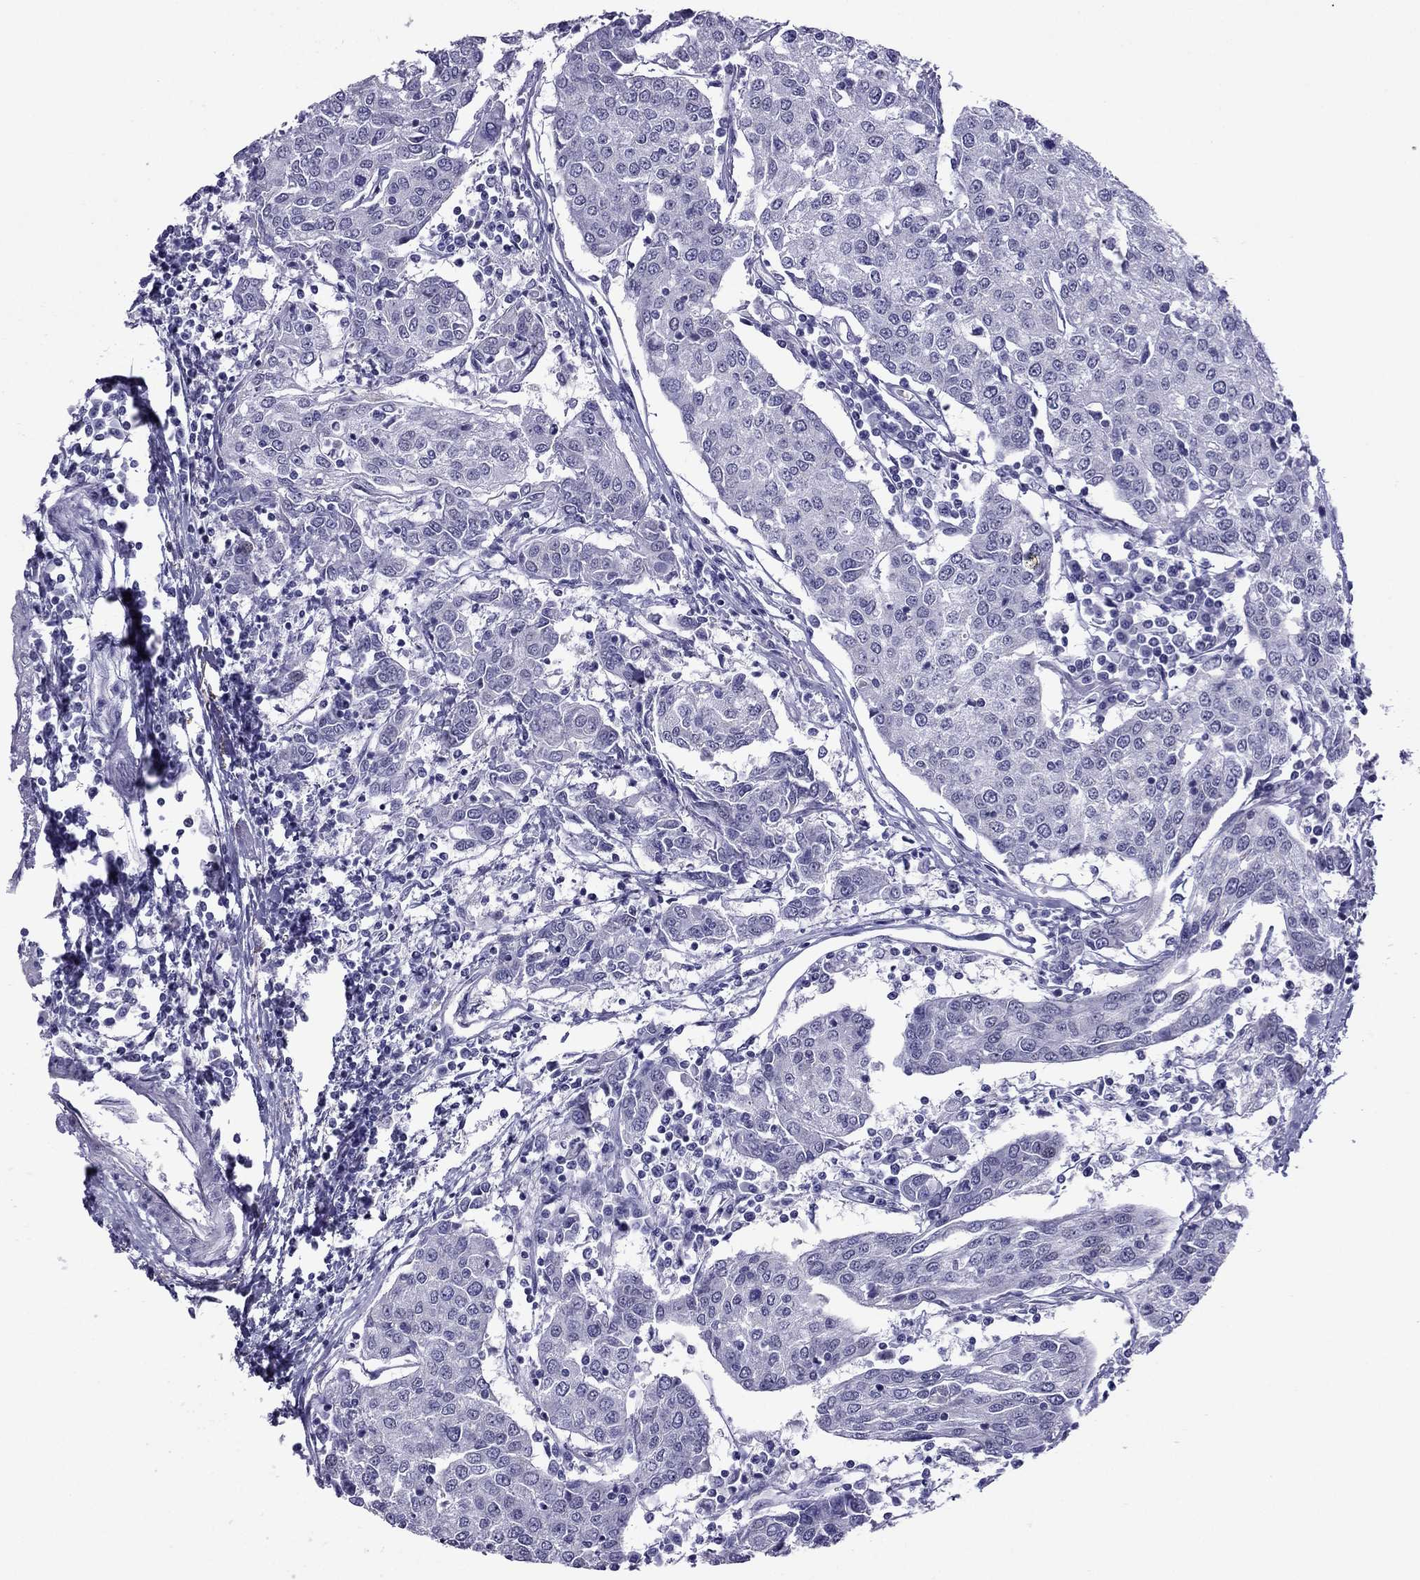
{"staining": {"intensity": "negative", "quantity": "none", "location": "none"}, "tissue": "urothelial cancer", "cell_type": "Tumor cells", "image_type": "cancer", "snomed": [{"axis": "morphology", "description": "Urothelial carcinoma, High grade"}, {"axis": "topography", "description": "Urinary bladder"}], "caption": "Tumor cells show no significant expression in high-grade urothelial carcinoma. (DAB immunohistochemistry (IHC) visualized using brightfield microscopy, high magnification).", "gene": "MYLK3", "patient": {"sex": "female", "age": 85}}